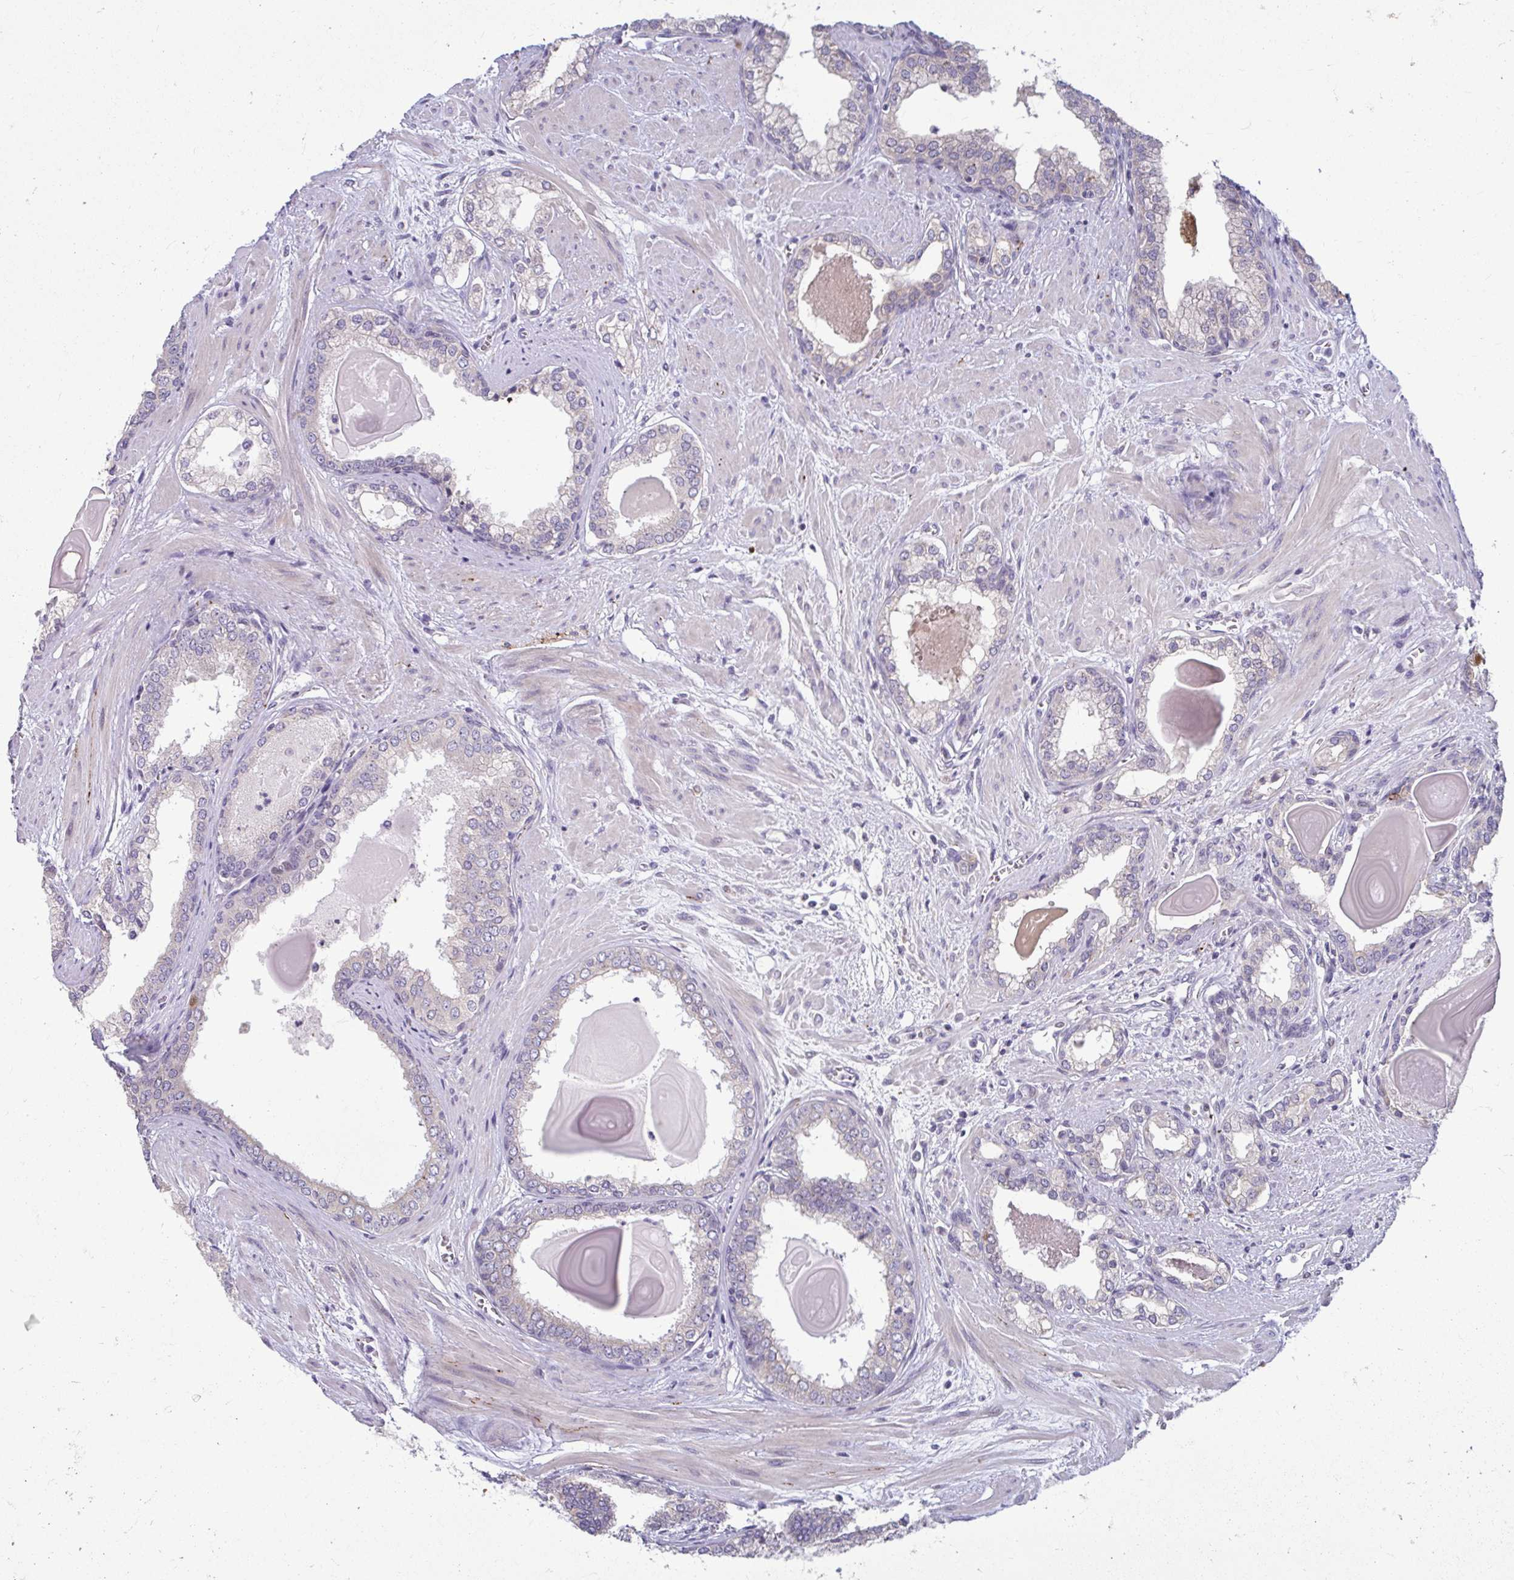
{"staining": {"intensity": "negative", "quantity": "none", "location": "none"}, "tissue": "prostate cancer", "cell_type": "Tumor cells", "image_type": "cancer", "snomed": [{"axis": "morphology", "description": "Adenocarcinoma, Low grade"}, {"axis": "topography", "description": "Prostate"}], "caption": "Protein analysis of adenocarcinoma (low-grade) (prostate) exhibits no significant expression in tumor cells.", "gene": "ODF1", "patient": {"sex": "male", "age": 64}}